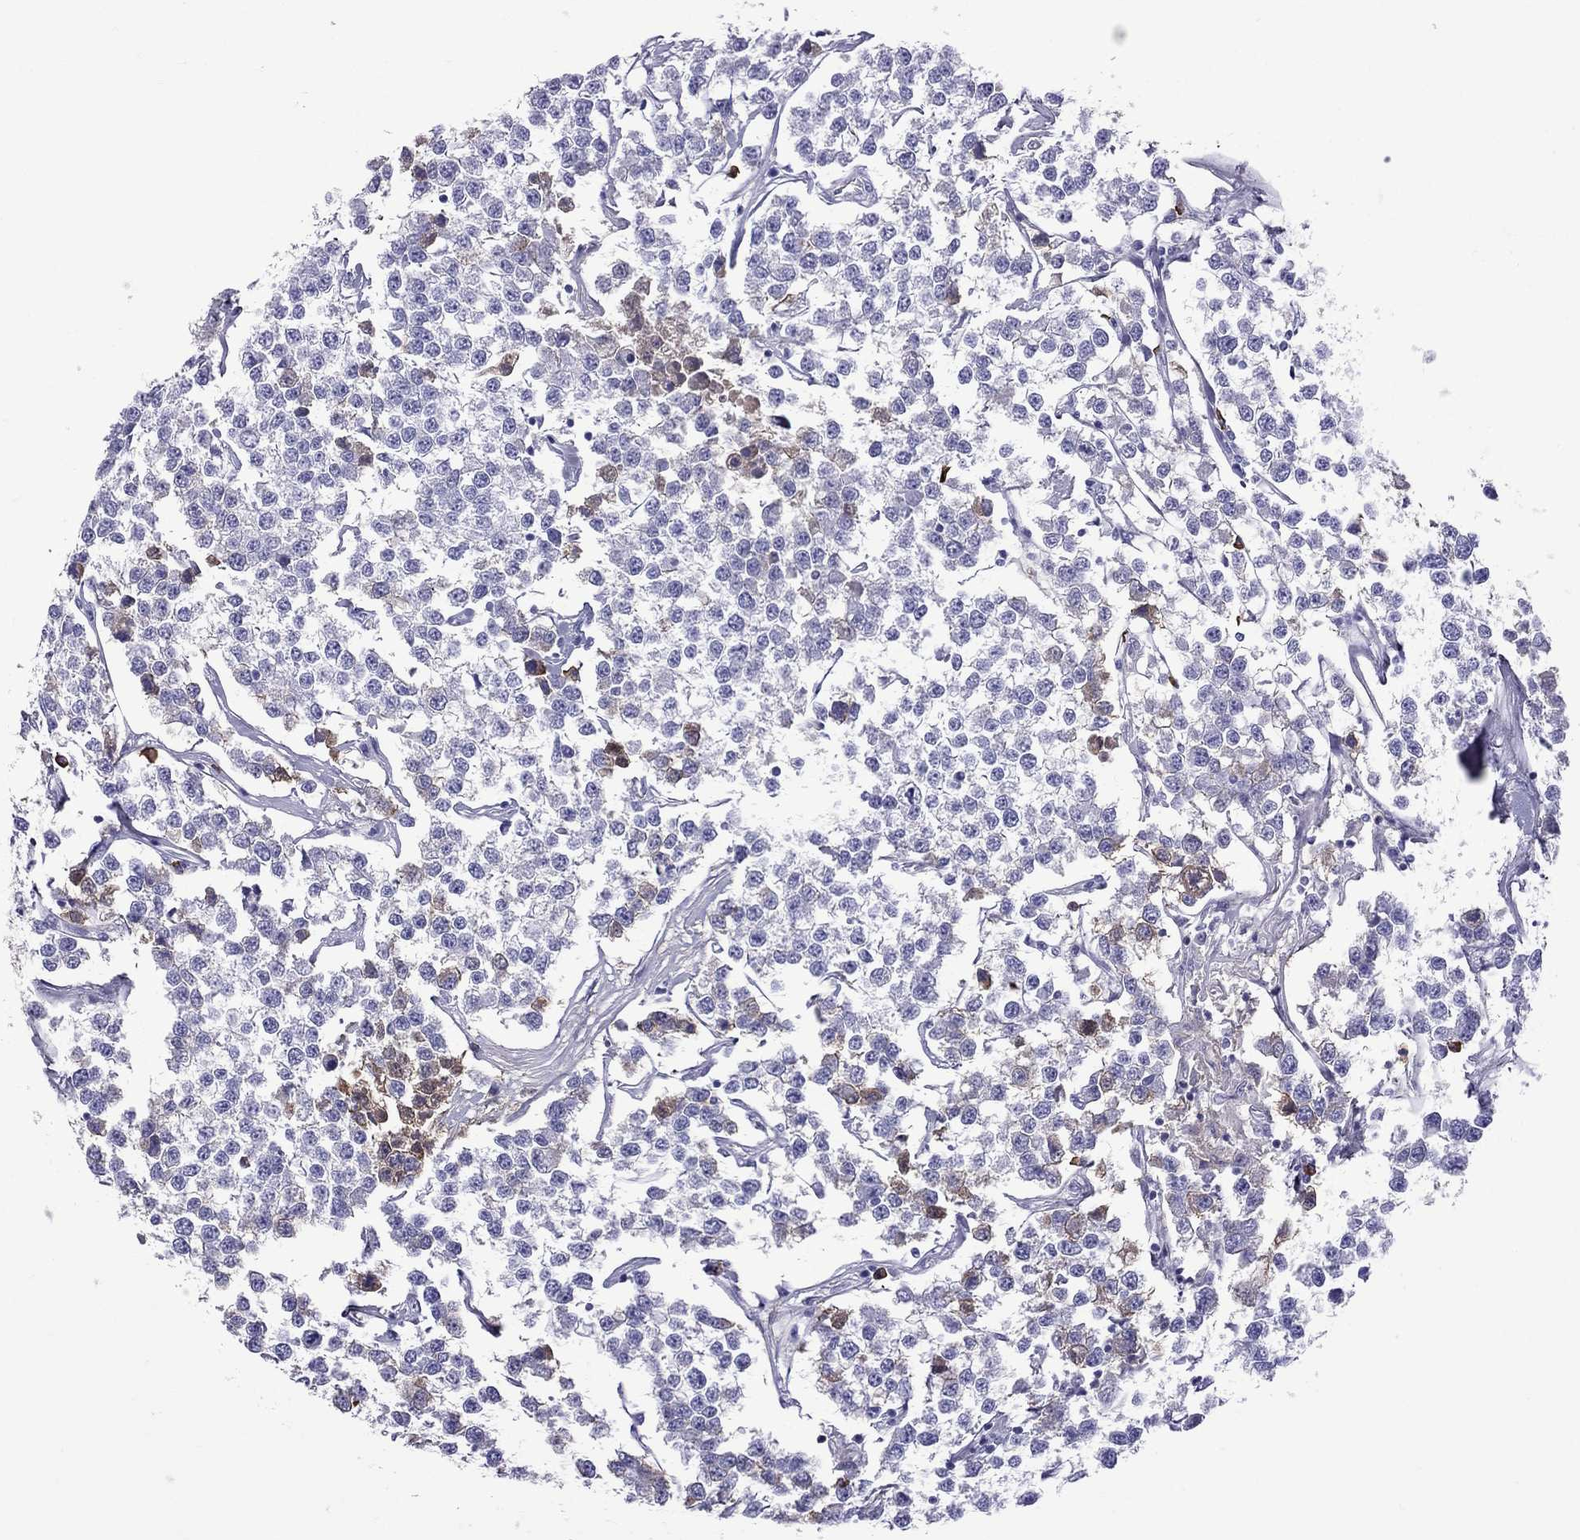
{"staining": {"intensity": "weak", "quantity": "<25%", "location": "cytoplasmic/membranous"}, "tissue": "testis cancer", "cell_type": "Tumor cells", "image_type": "cancer", "snomed": [{"axis": "morphology", "description": "Seminoma, NOS"}, {"axis": "topography", "description": "Testis"}], "caption": "DAB (3,3'-diaminobenzidine) immunohistochemical staining of human testis seminoma exhibits no significant expression in tumor cells. Brightfield microscopy of IHC stained with DAB (brown) and hematoxylin (blue), captured at high magnification.", "gene": "SCART1", "patient": {"sex": "male", "age": 59}}